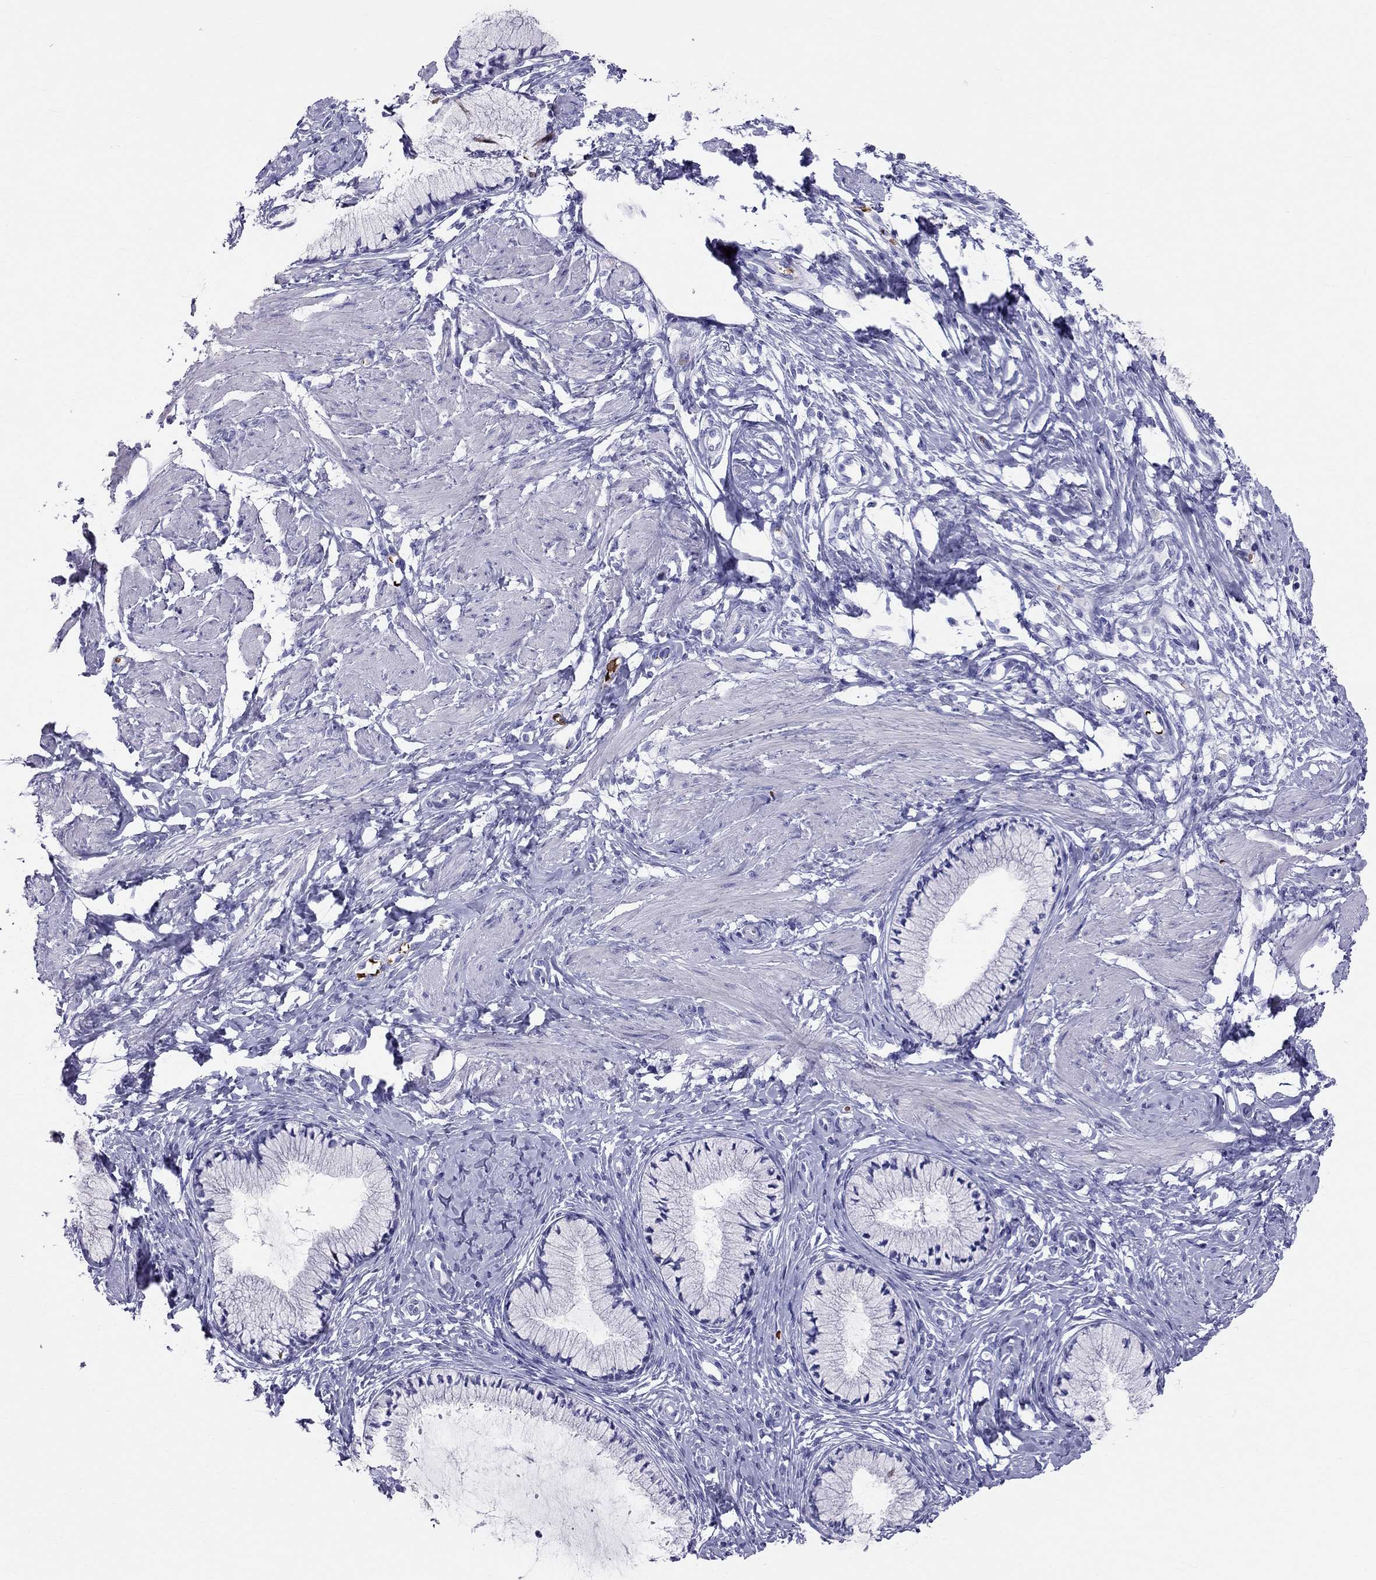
{"staining": {"intensity": "negative", "quantity": "none", "location": "none"}, "tissue": "cervix", "cell_type": "Glandular cells", "image_type": "normal", "snomed": [{"axis": "morphology", "description": "Normal tissue, NOS"}, {"axis": "topography", "description": "Cervix"}], "caption": "Immunohistochemistry of benign cervix reveals no staining in glandular cells. (DAB immunohistochemistry with hematoxylin counter stain).", "gene": "DNAAF6", "patient": {"sex": "female", "age": 37}}